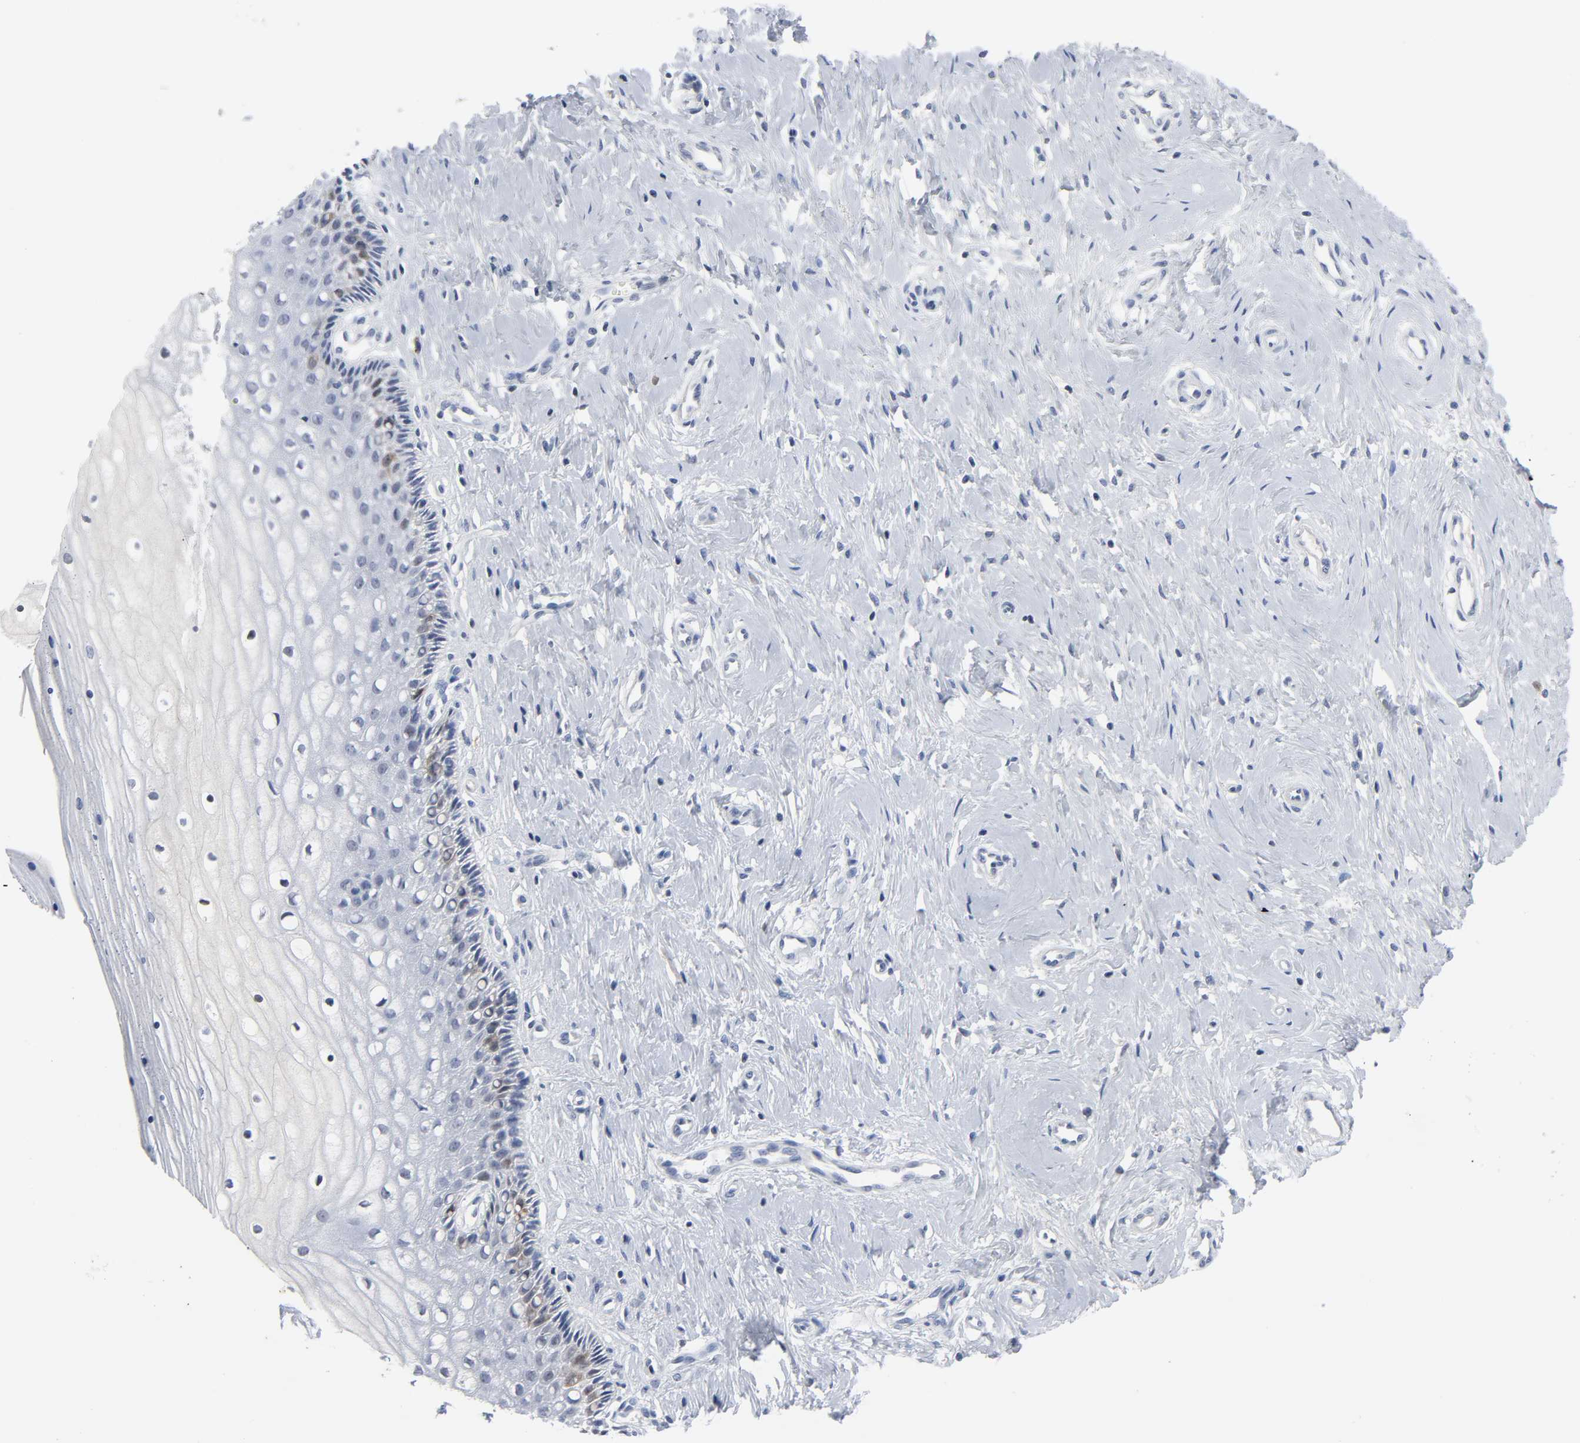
{"staining": {"intensity": "moderate", "quantity": "<25%", "location": "nuclear"}, "tissue": "cervix", "cell_type": "Glandular cells", "image_type": "normal", "snomed": [{"axis": "morphology", "description": "Normal tissue, NOS"}, {"axis": "topography", "description": "Cervix"}], "caption": "Protein staining displays moderate nuclear expression in about <25% of glandular cells in benign cervix.", "gene": "WEE1", "patient": {"sex": "female", "age": 46}}